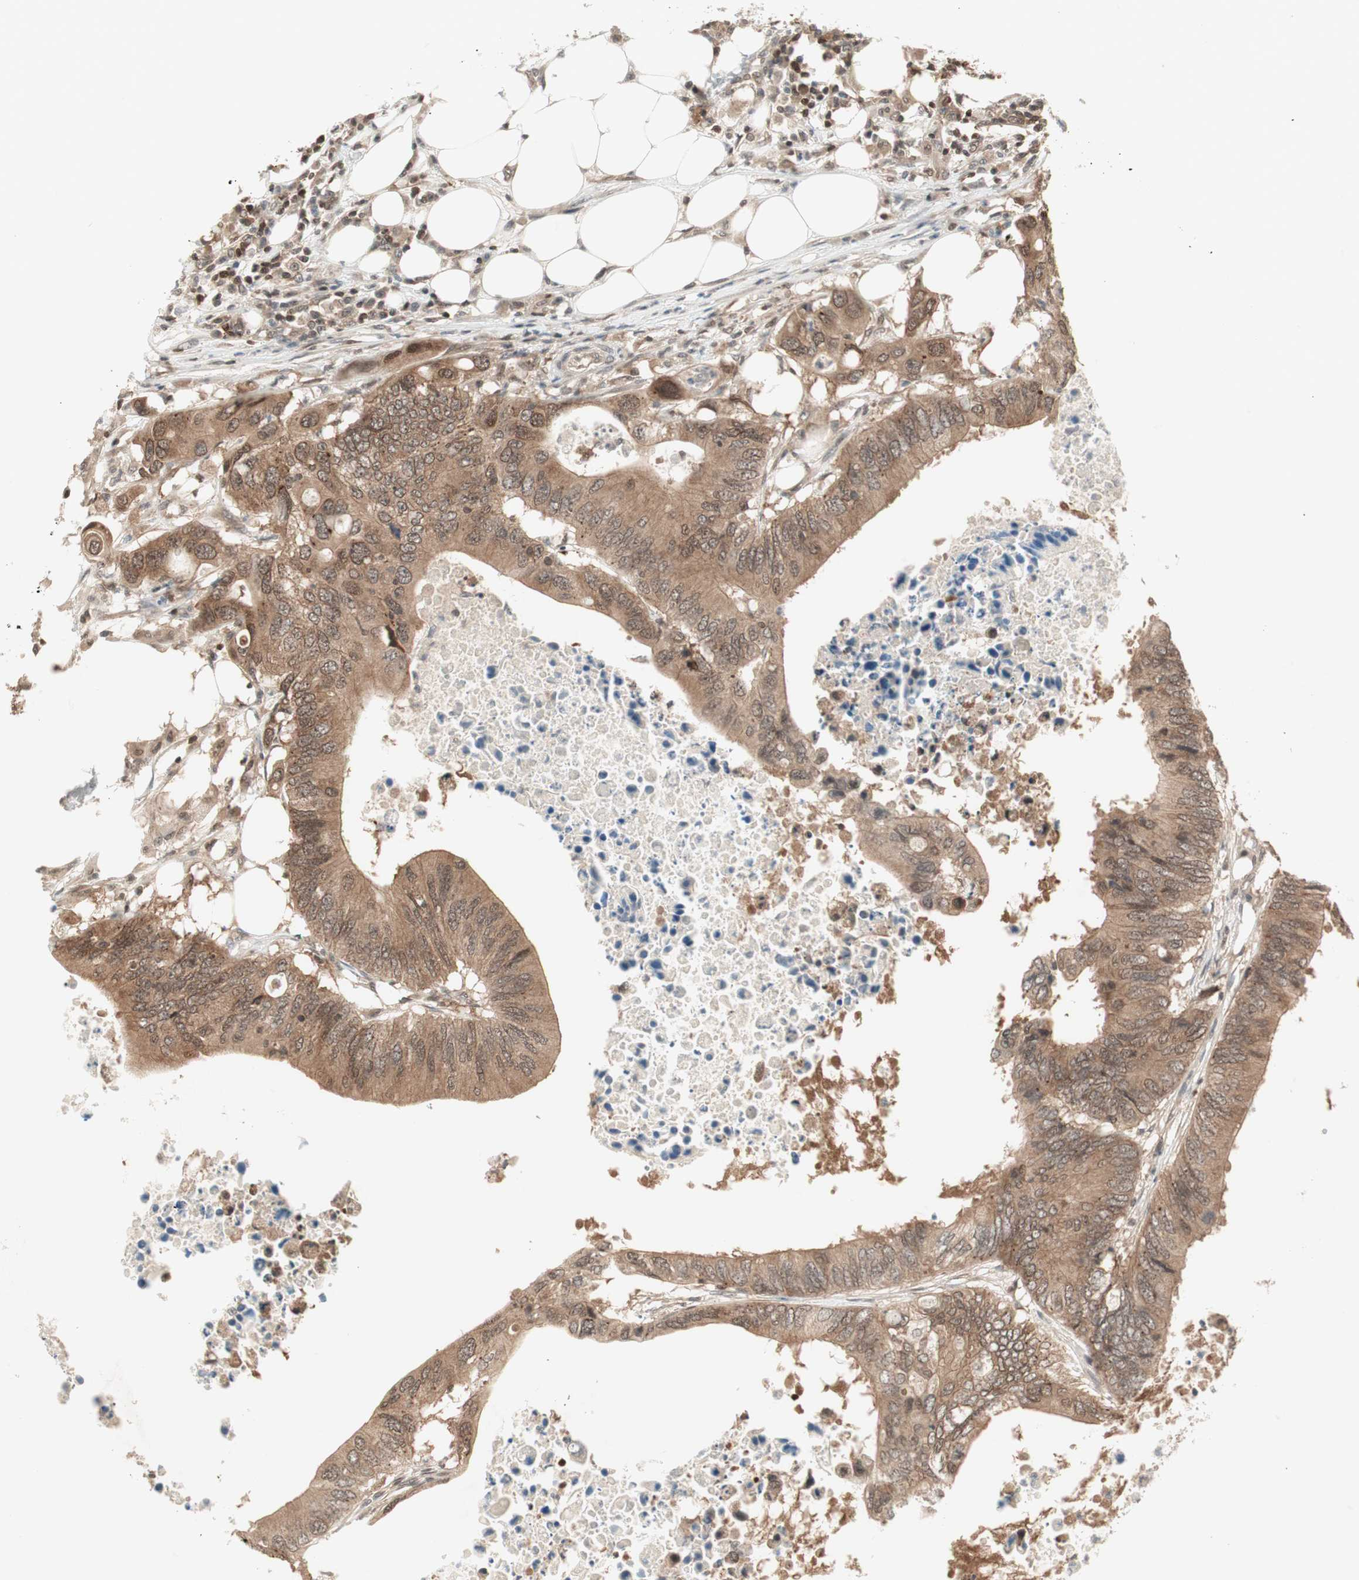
{"staining": {"intensity": "moderate", "quantity": ">75%", "location": "cytoplasmic/membranous"}, "tissue": "colorectal cancer", "cell_type": "Tumor cells", "image_type": "cancer", "snomed": [{"axis": "morphology", "description": "Adenocarcinoma, NOS"}, {"axis": "topography", "description": "Colon"}], "caption": "Human colorectal cancer (adenocarcinoma) stained with a brown dye shows moderate cytoplasmic/membranous positive positivity in about >75% of tumor cells.", "gene": "UBE2I", "patient": {"sex": "male", "age": 71}}